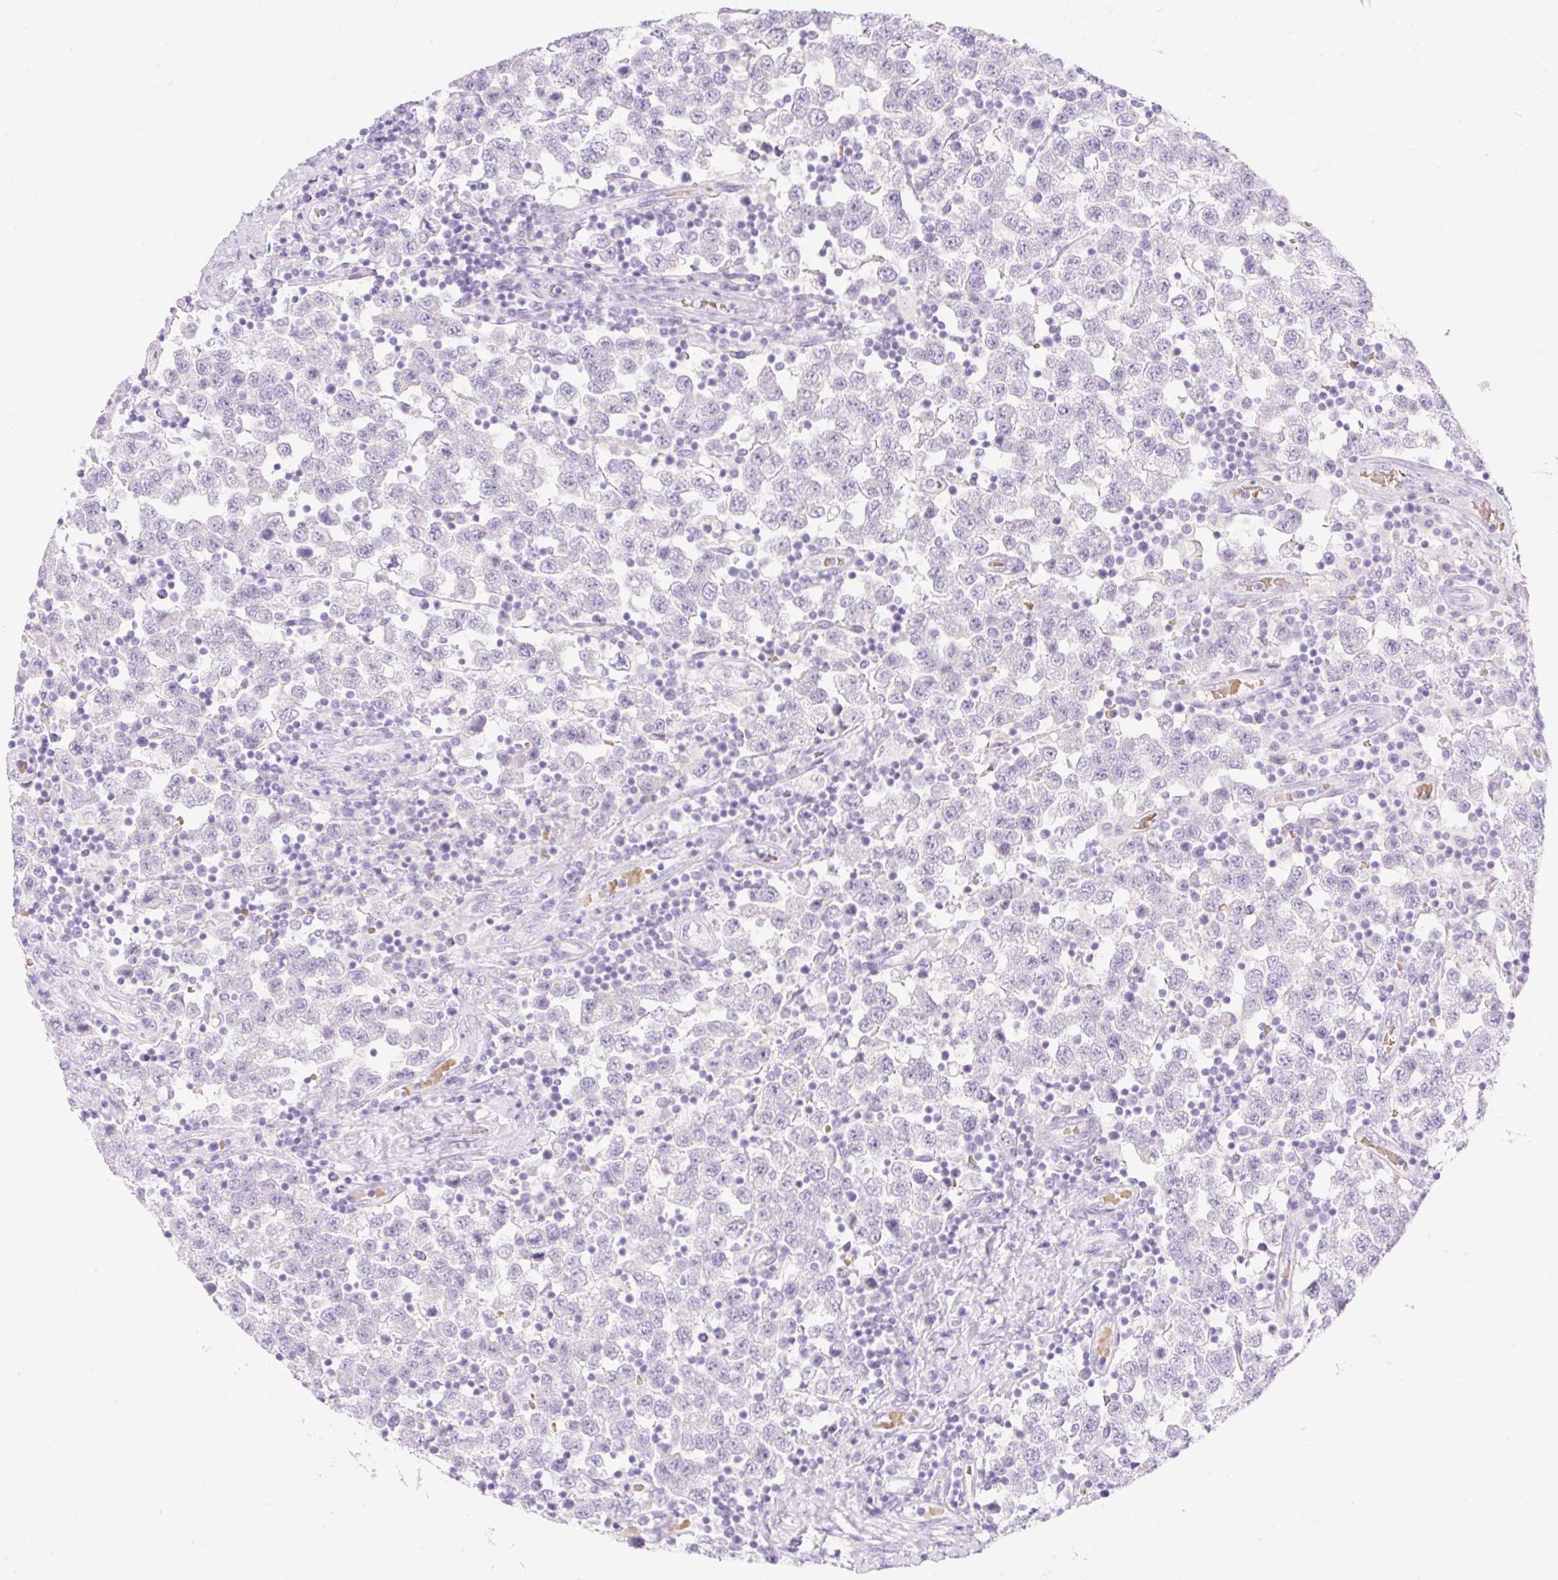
{"staining": {"intensity": "negative", "quantity": "none", "location": "none"}, "tissue": "testis cancer", "cell_type": "Tumor cells", "image_type": "cancer", "snomed": [{"axis": "morphology", "description": "Seminoma, NOS"}, {"axis": "topography", "description": "Testis"}], "caption": "This is an immunohistochemistry (IHC) image of human testis cancer (seminoma). There is no staining in tumor cells.", "gene": "CDX1", "patient": {"sex": "male", "age": 34}}